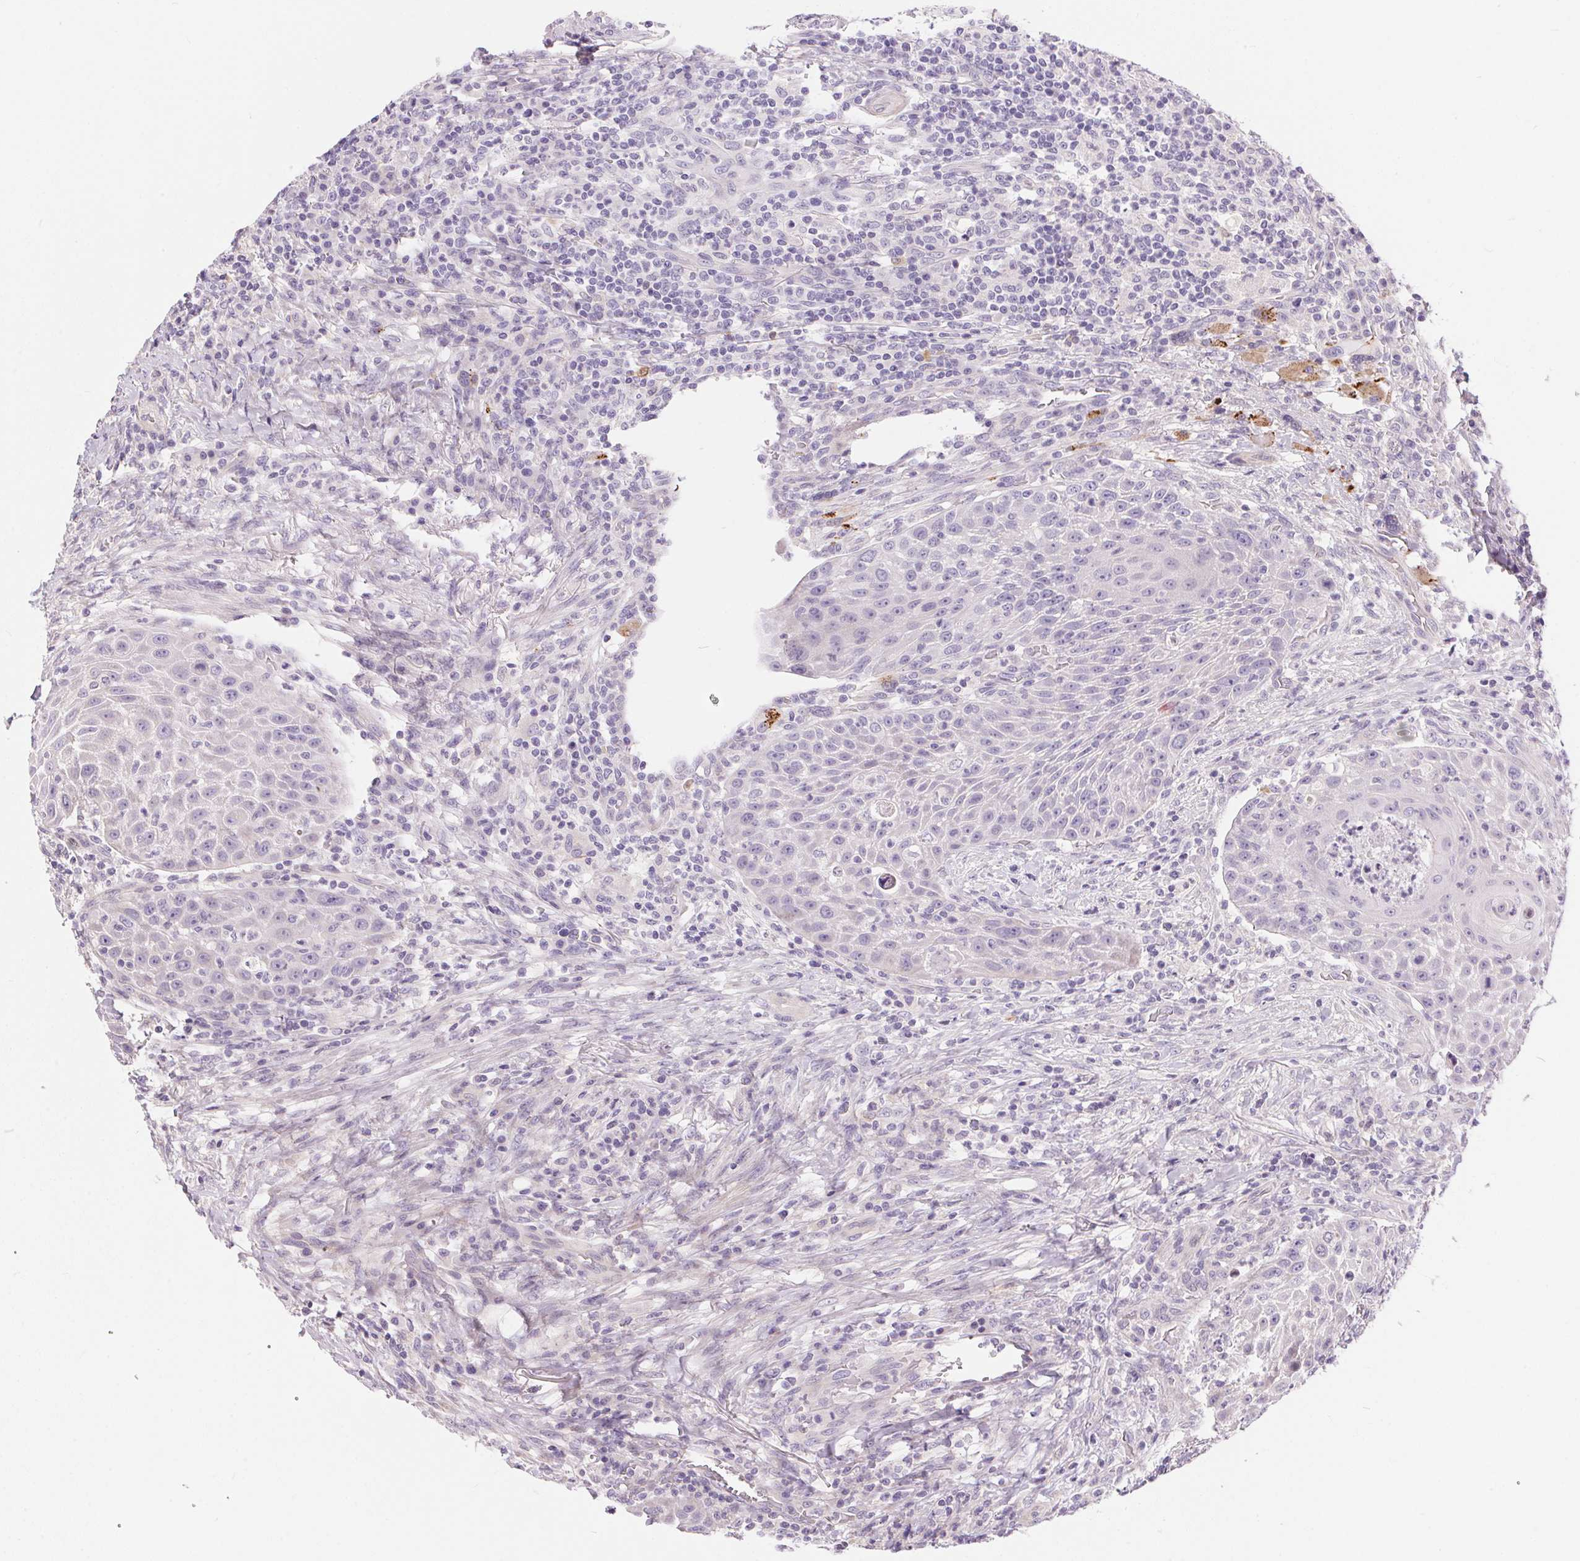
{"staining": {"intensity": "negative", "quantity": "none", "location": "none"}, "tissue": "head and neck cancer", "cell_type": "Tumor cells", "image_type": "cancer", "snomed": [{"axis": "morphology", "description": "Squamous cell carcinoma, NOS"}, {"axis": "topography", "description": "Head-Neck"}], "caption": "Immunohistochemistry of squamous cell carcinoma (head and neck) shows no staining in tumor cells.", "gene": "UNC13B", "patient": {"sex": "male", "age": 69}}